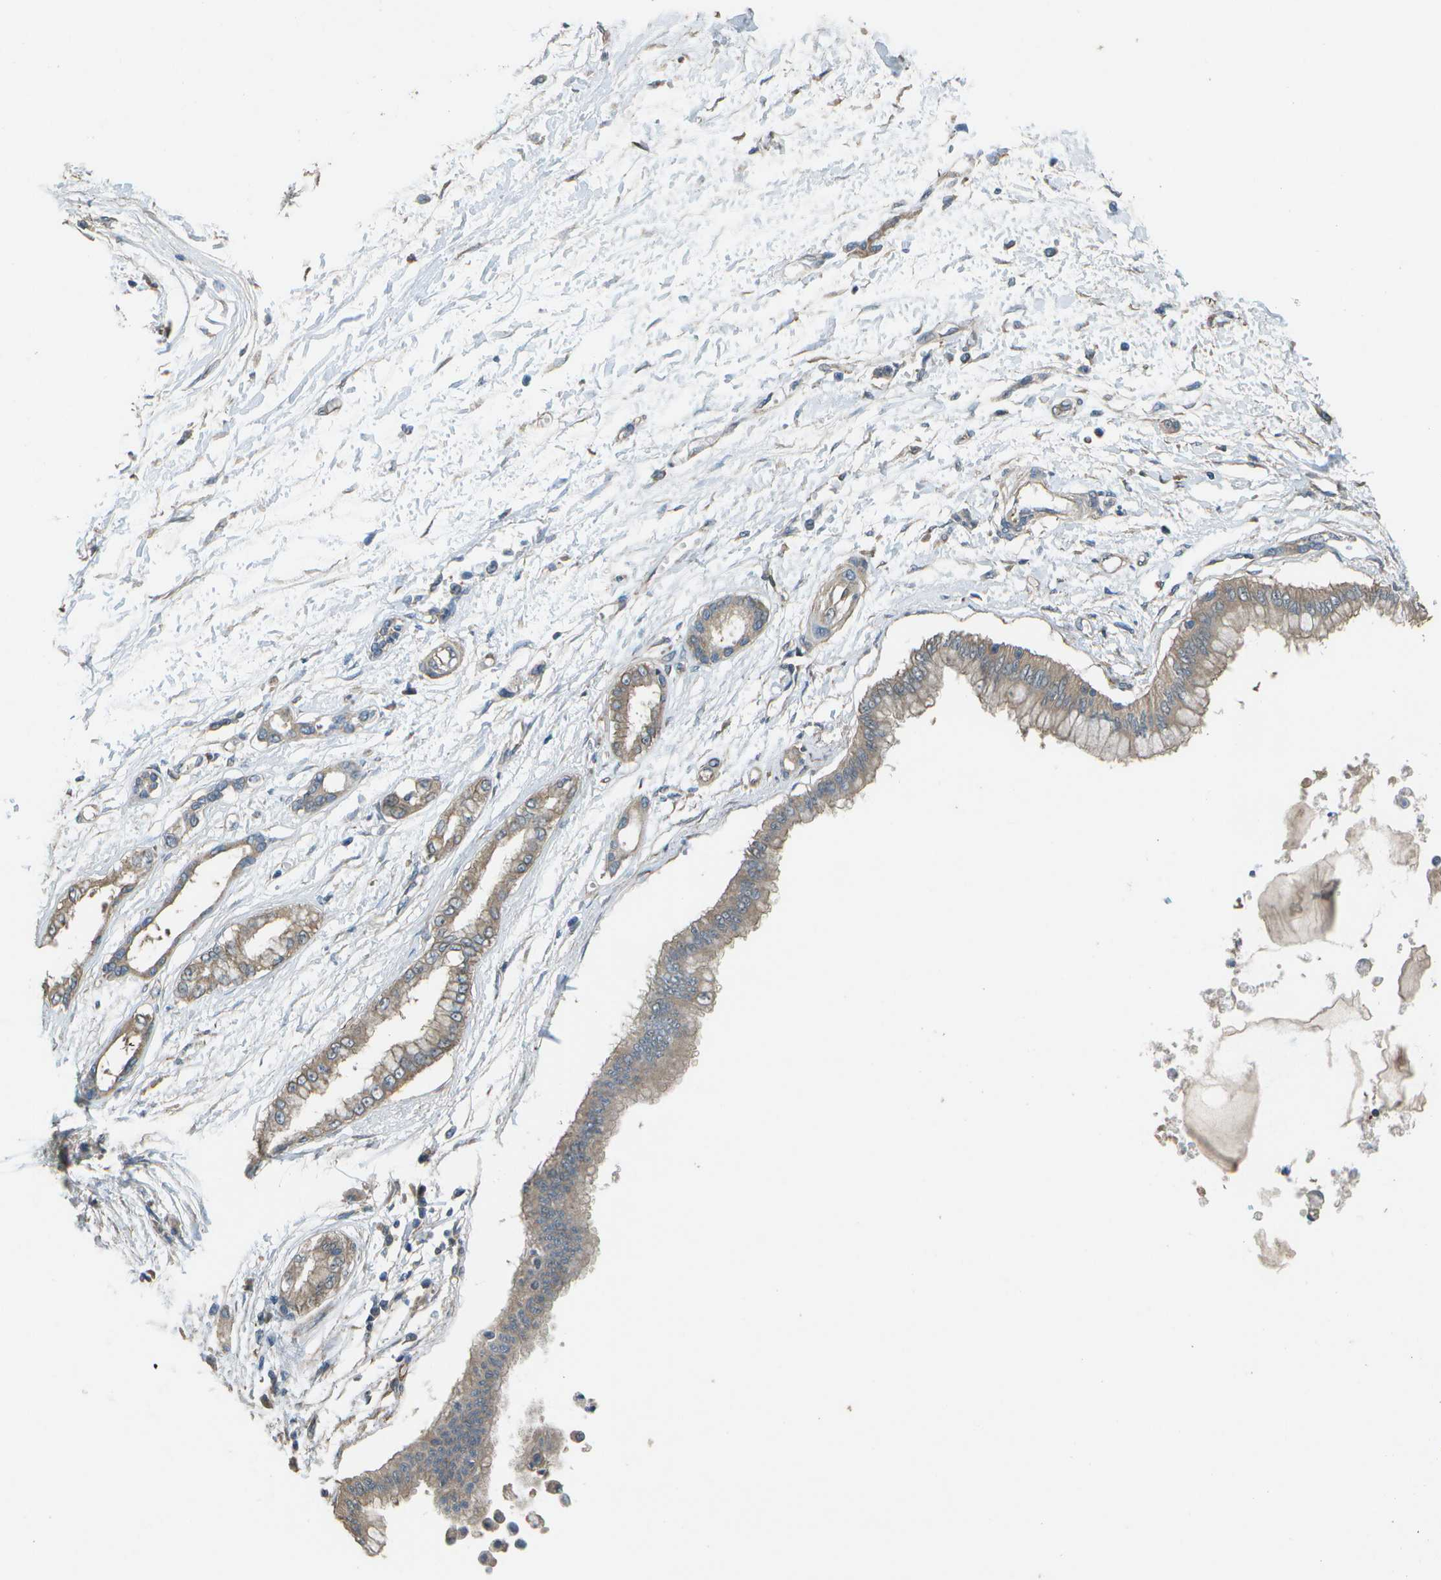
{"staining": {"intensity": "weak", "quantity": "25%-75%", "location": "cytoplasmic/membranous"}, "tissue": "pancreatic cancer", "cell_type": "Tumor cells", "image_type": "cancer", "snomed": [{"axis": "morphology", "description": "Adenocarcinoma, NOS"}, {"axis": "topography", "description": "Pancreas"}], "caption": "IHC staining of adenocarcinoma (pancreatic), which displays low levels of weak cytoplasmic/membranous positivity in about 25%-75% of tumor cells indicating weak cytoplasmic/membranous protein staining. The staining was performed using DAB (3,3'-diaminobenzidine) (brown) for protein detection and nuclei were counterstained in hematoxylin (blue).", "gene": "CLNS1A", "patient": {"sex": "male", "age": 56}}